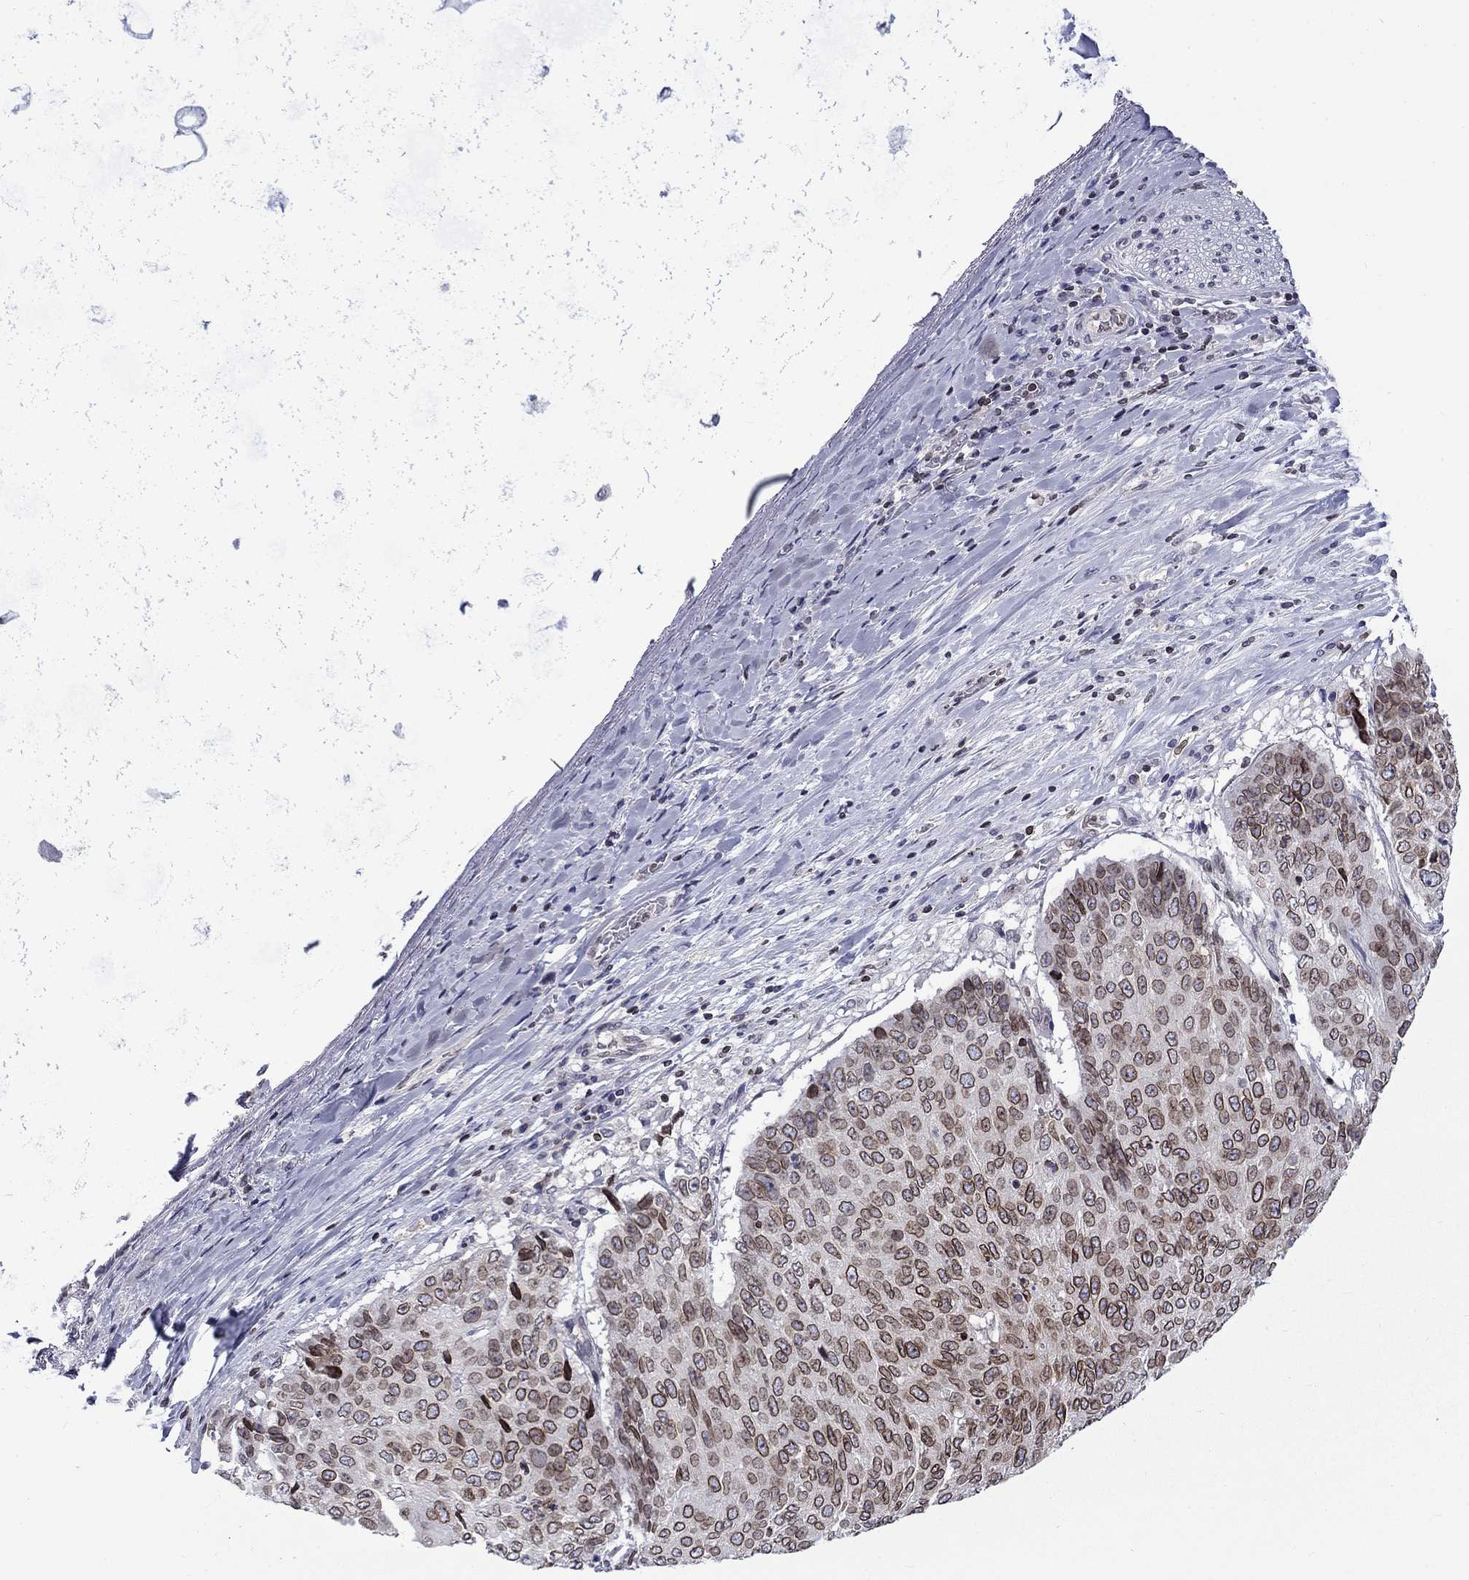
{"staining": {"intensity": "strong", "quantity": "25%-75%", "location": "cytoplasmic/membranous,nuclear"}, "tissue": "lung cancer", "cell_type": "Tumor cells", "image_type": "cancer", "snomed": [{"axis": "morphology", "description": "Normal tissue, NOS"}, {"axis": "morphology", "description": "Squamous cell carcinoma, NOS"}, {"axis": "topography", "description": "Bronchus"}, {"axis": "topography", "description": "Lung"}], "caption": "Lung squamous cell carcinoma stained with immunohistochemistry reveals strong cytoplasmic/membranous and nuclear expression in about 25%-75% of tumor cells. (Stains: DAB (3,3'-diaminobenzidine) in brown, nuclei in blue, Microscopy: brightfield microscopy at high magnification).", "gene": "SLA", "patient": {"sex": "male", "age": 64}}